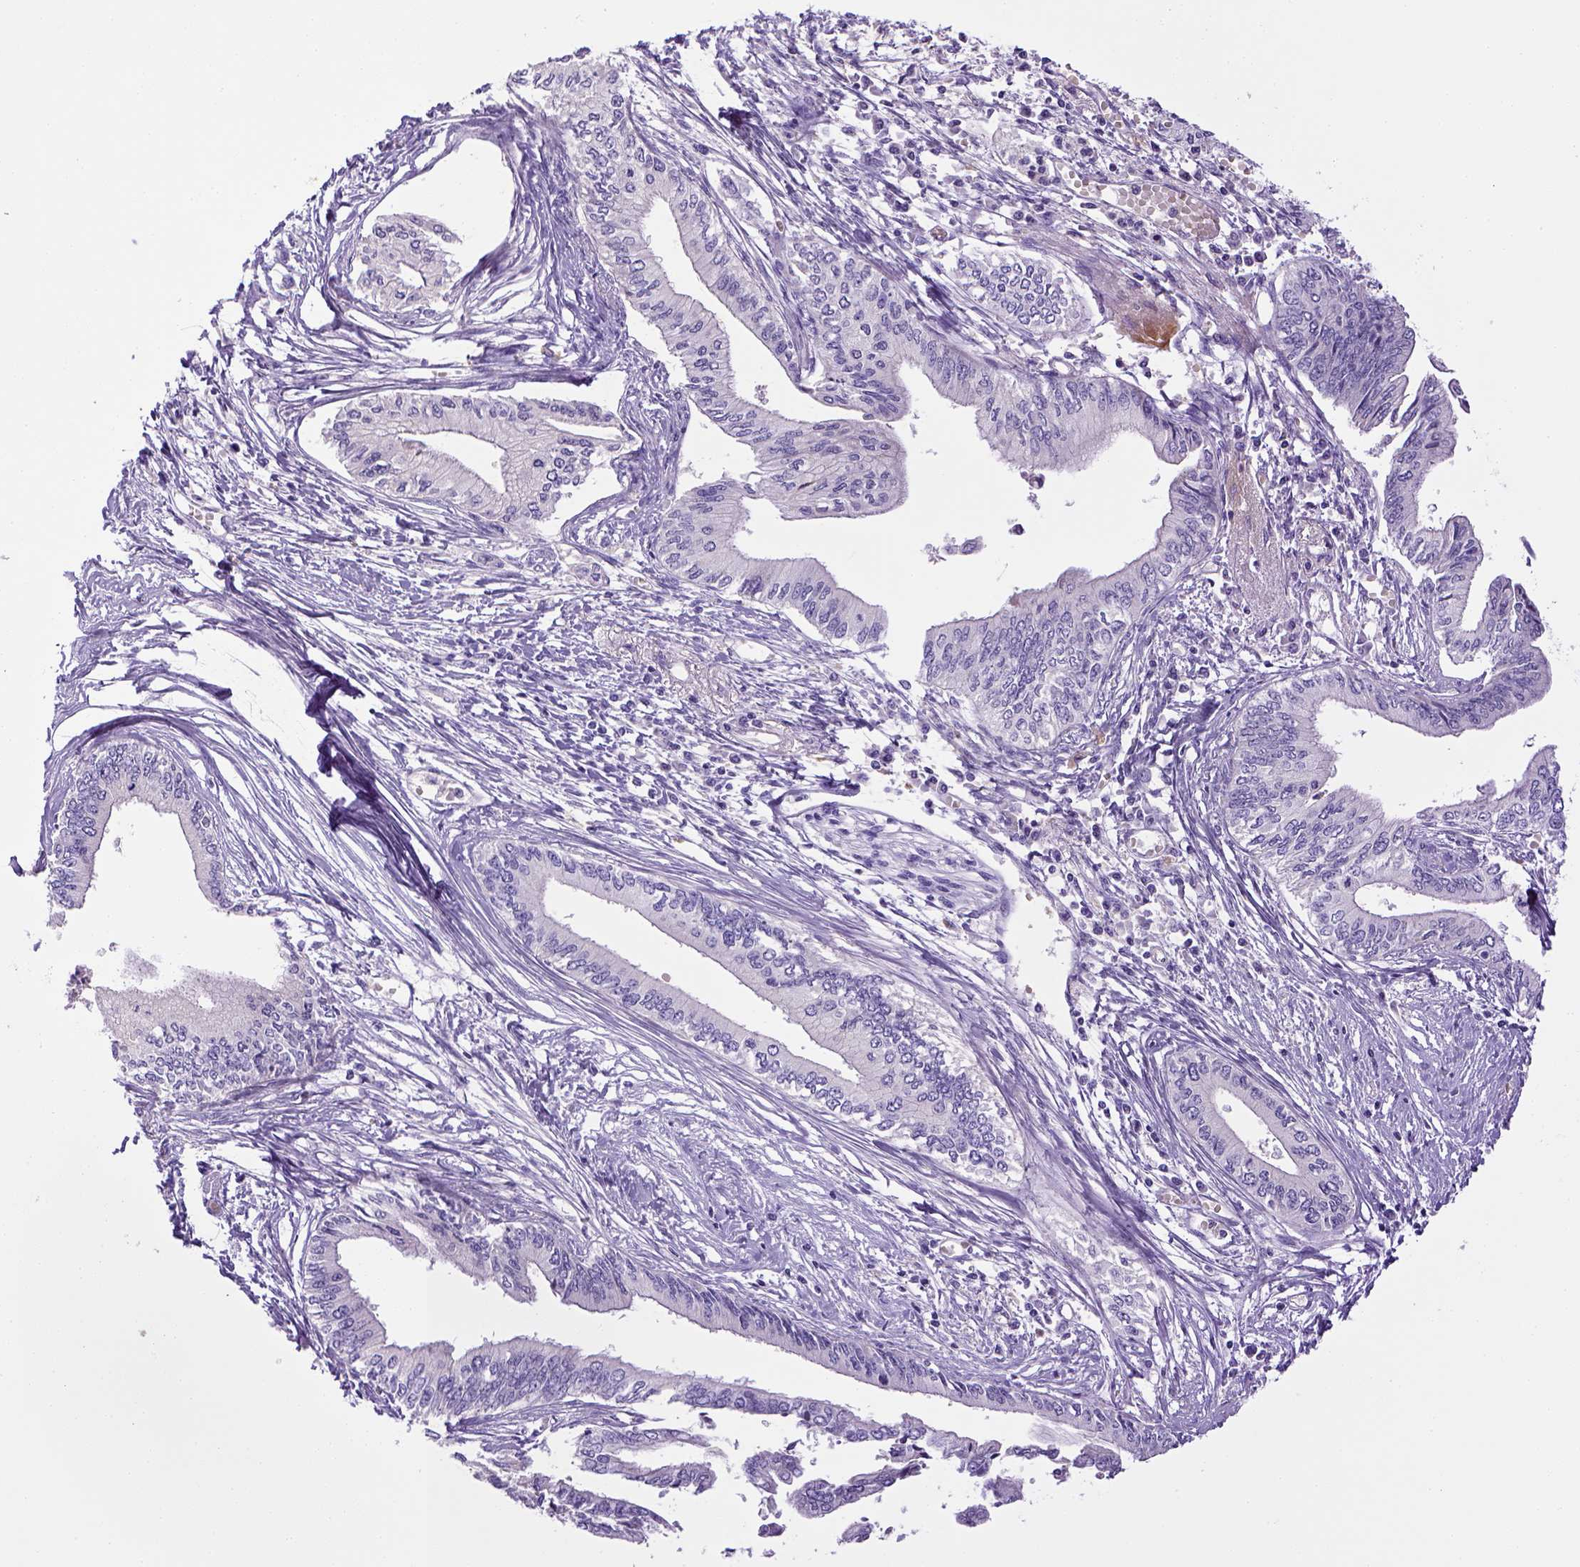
{"staining": {"intensity": "negative", "quantity": "none", "location": "none"}, "tissue": "pancreatic cancer", "cell_type": "Tumor cells", "image_type": "cancer", "snomed": [{"axis": "morphology", "description": "Adenocarcinoma, NOS"}, {"axis": "topography", "description": "Pancreas"}], "caption": "This is a micrograph of immunohistochemistry (IHC) staining of pancreatic cancer, which shows no expression in tumor cells. (DAB (3,3'-diaminobenzidine) immunohistochemistry, high magnification).", "gene": "BAAT", "patient": {"sex": "female", "age": 61}}